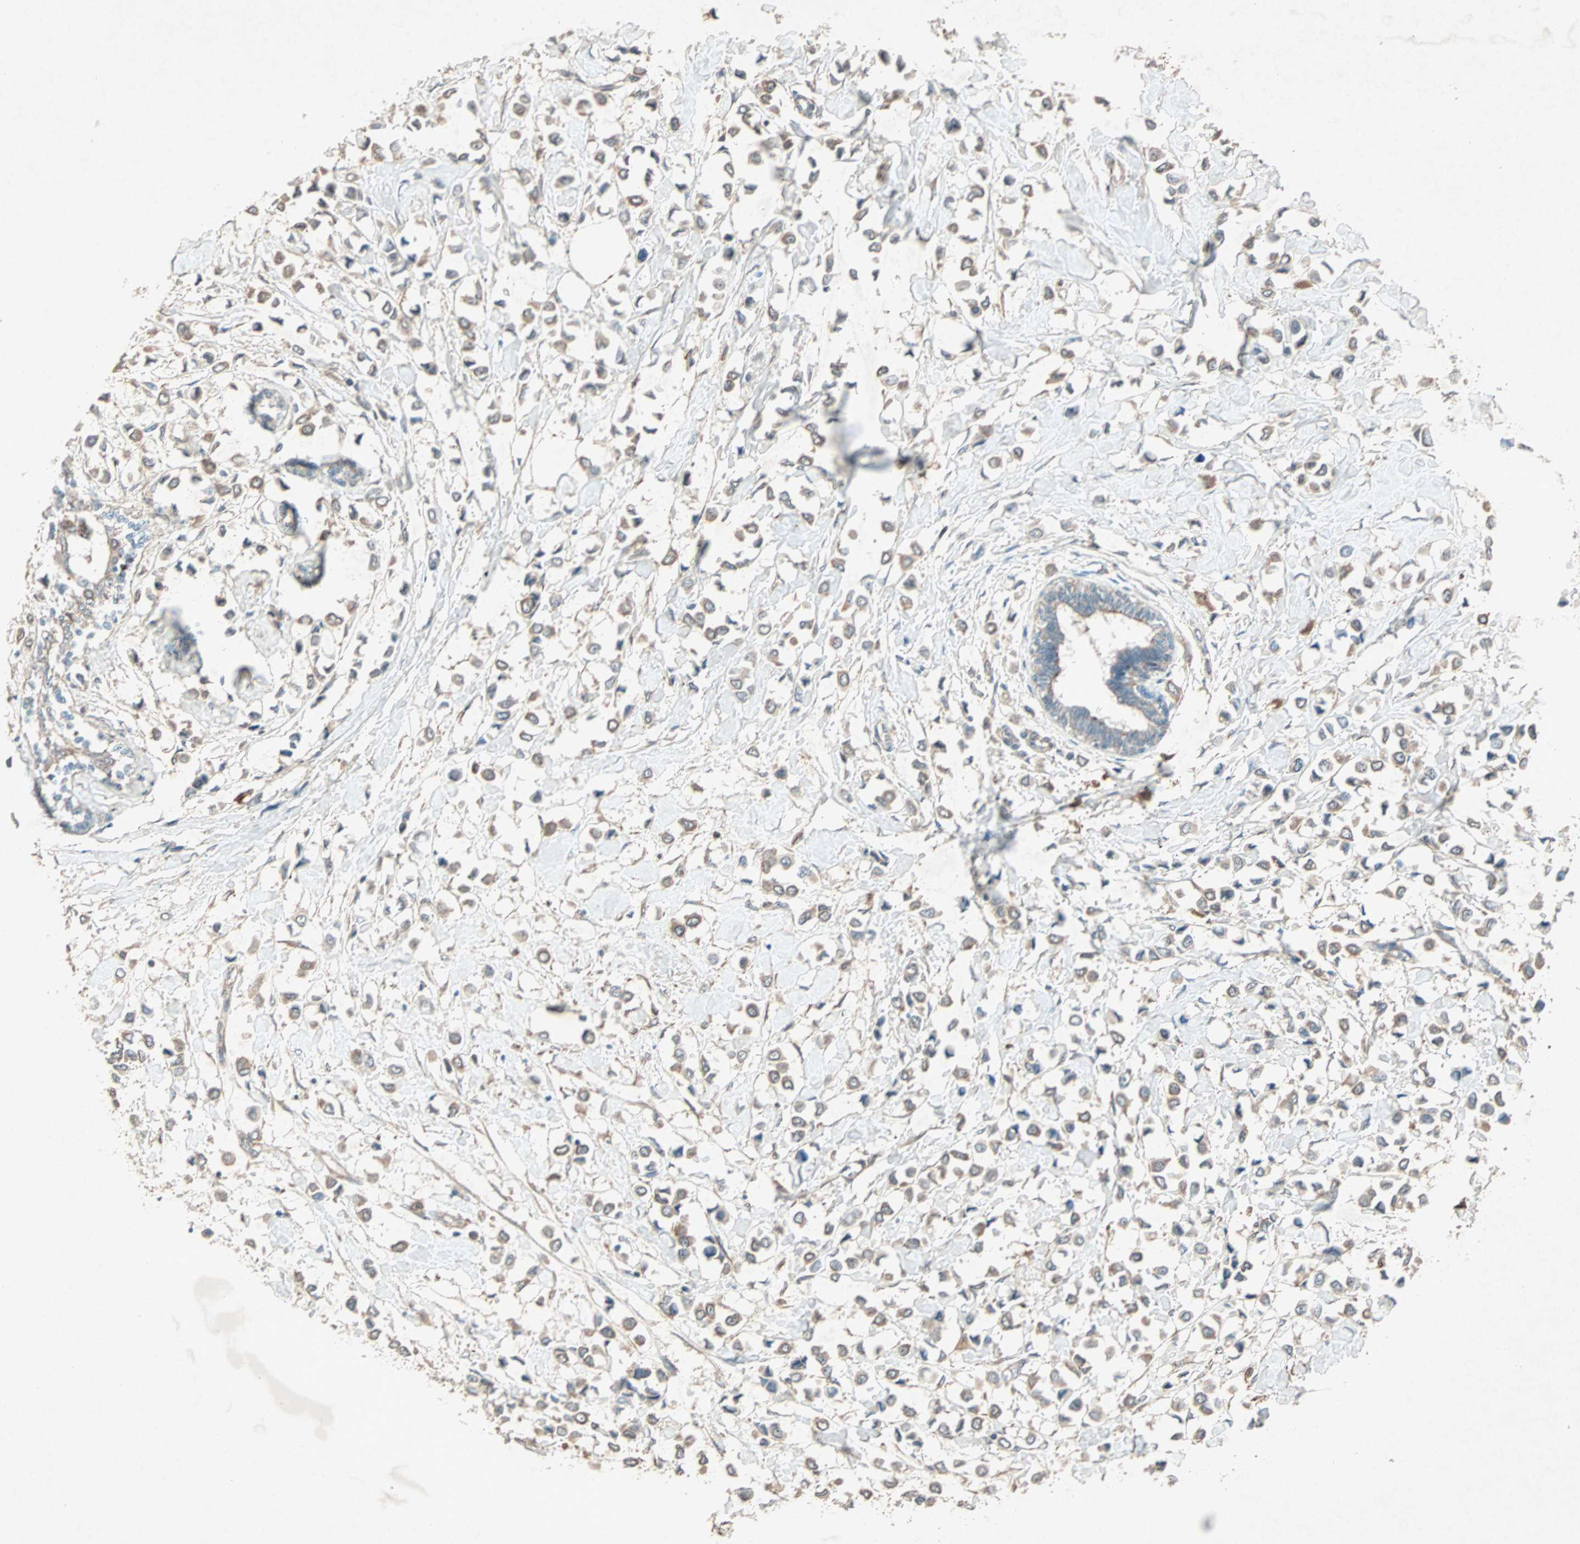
{"staining": {"intensity": "moderate", "quantity": ">75%", "location": "cytoplasmic/membranous"}, "tissue": "breast cancer", "cell_type": "Tumor cells", "image_type": "cancer", "snomed": [{"axis": "morphology", "description": "Lobular carcinoma"}, {"axis": "topography", "description": "Breast"}], "caption": "Moderate cytoplasmic/membranous protein positivity is present in about >75% of tumor cells in breast cancer (lobular carcinoma). The protein of interest is shown in brown color, while the nuclei are stained blue.", "gene": "SDSL", "patient": {"sex": "female", "age": 51}}